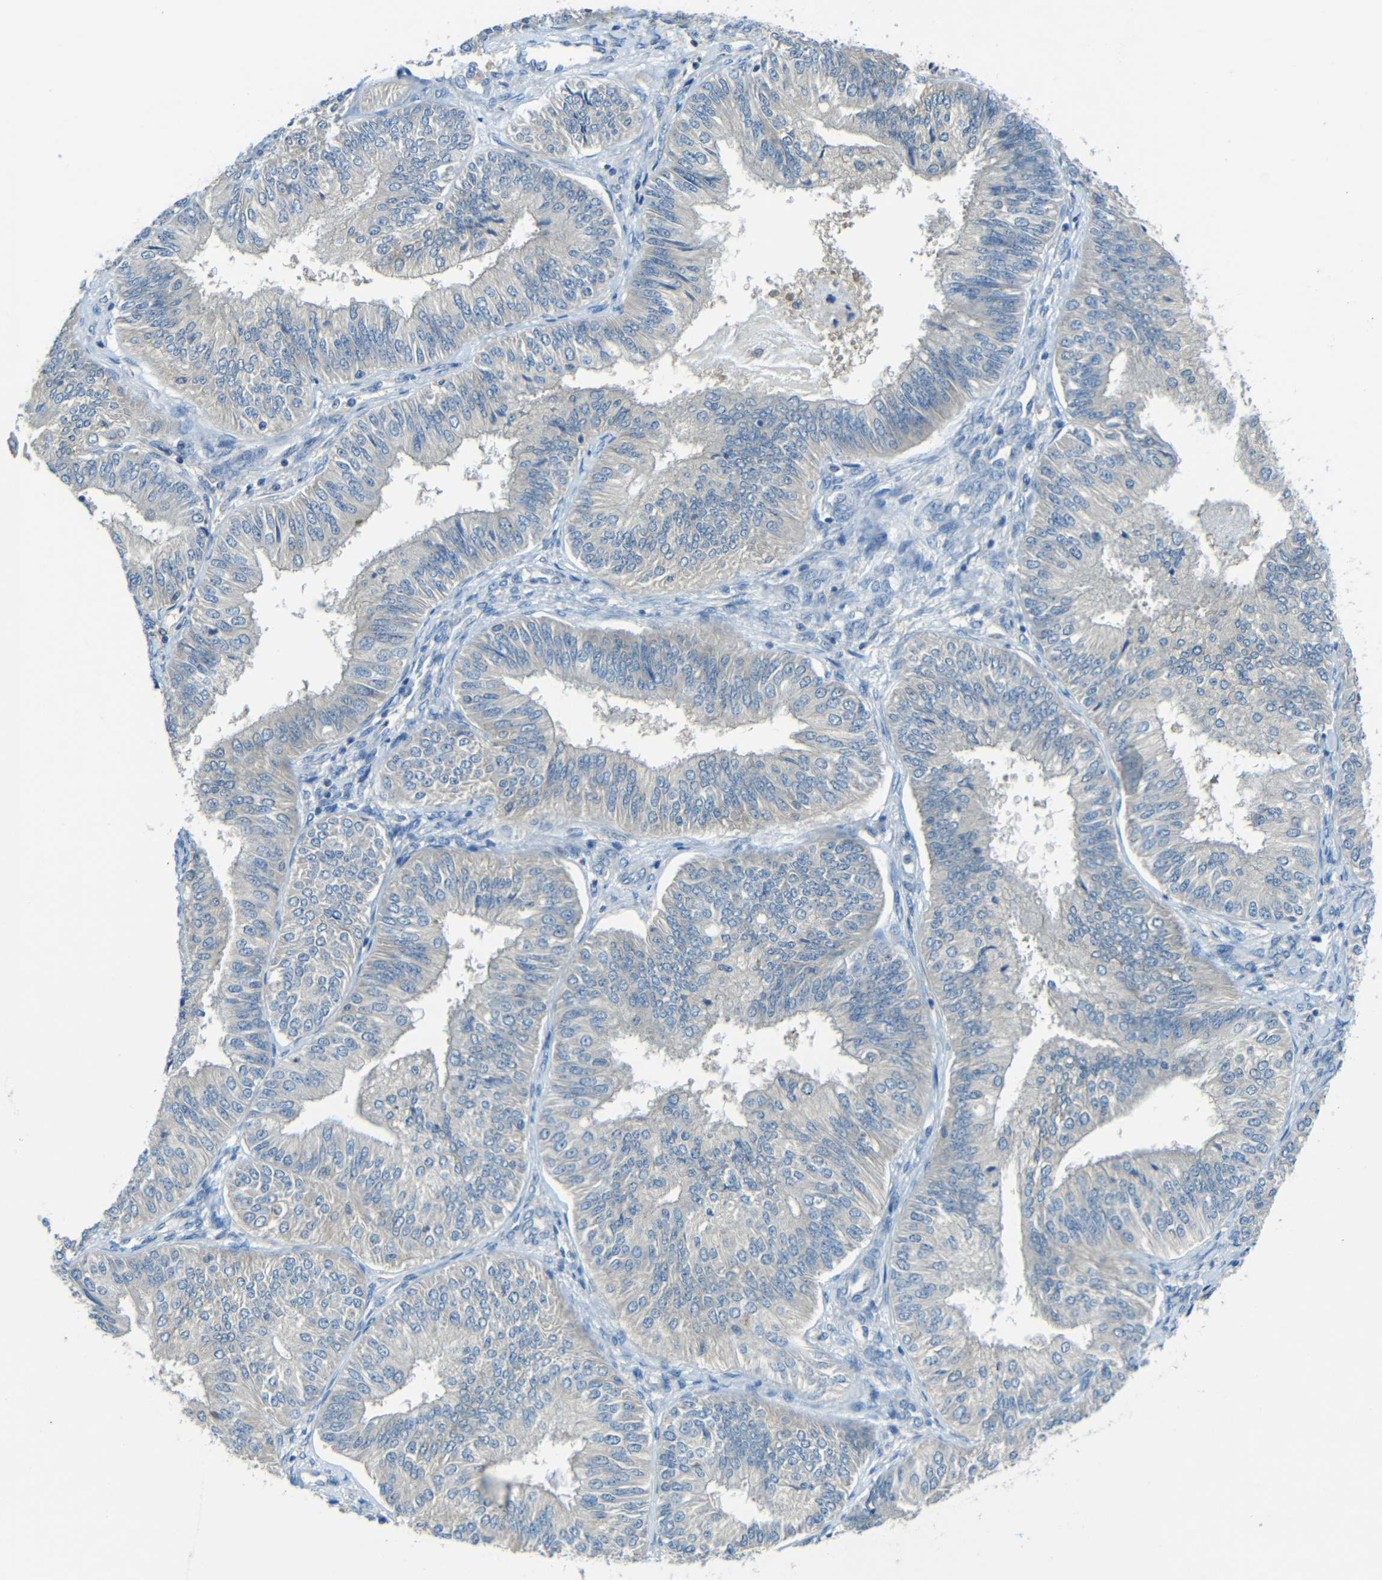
{"staining": {"intensity": "negative", "quantity": "none", "location": "none"}, "tissue": "endometrial cancer", "cell_type": "Tumor cells", "image_type": "cancer", "snomed": [{"axis": "morphology", "description": "Adenocarcinoma, NOS"}, {"axis": "topography", "description": "Endometrium"}], "caption": "There is no significant positivity in tumor cells of endometrial adenocarcinoma.", "gene": "CYP26B1", "patient": {"sex": "female", "age": 58}}